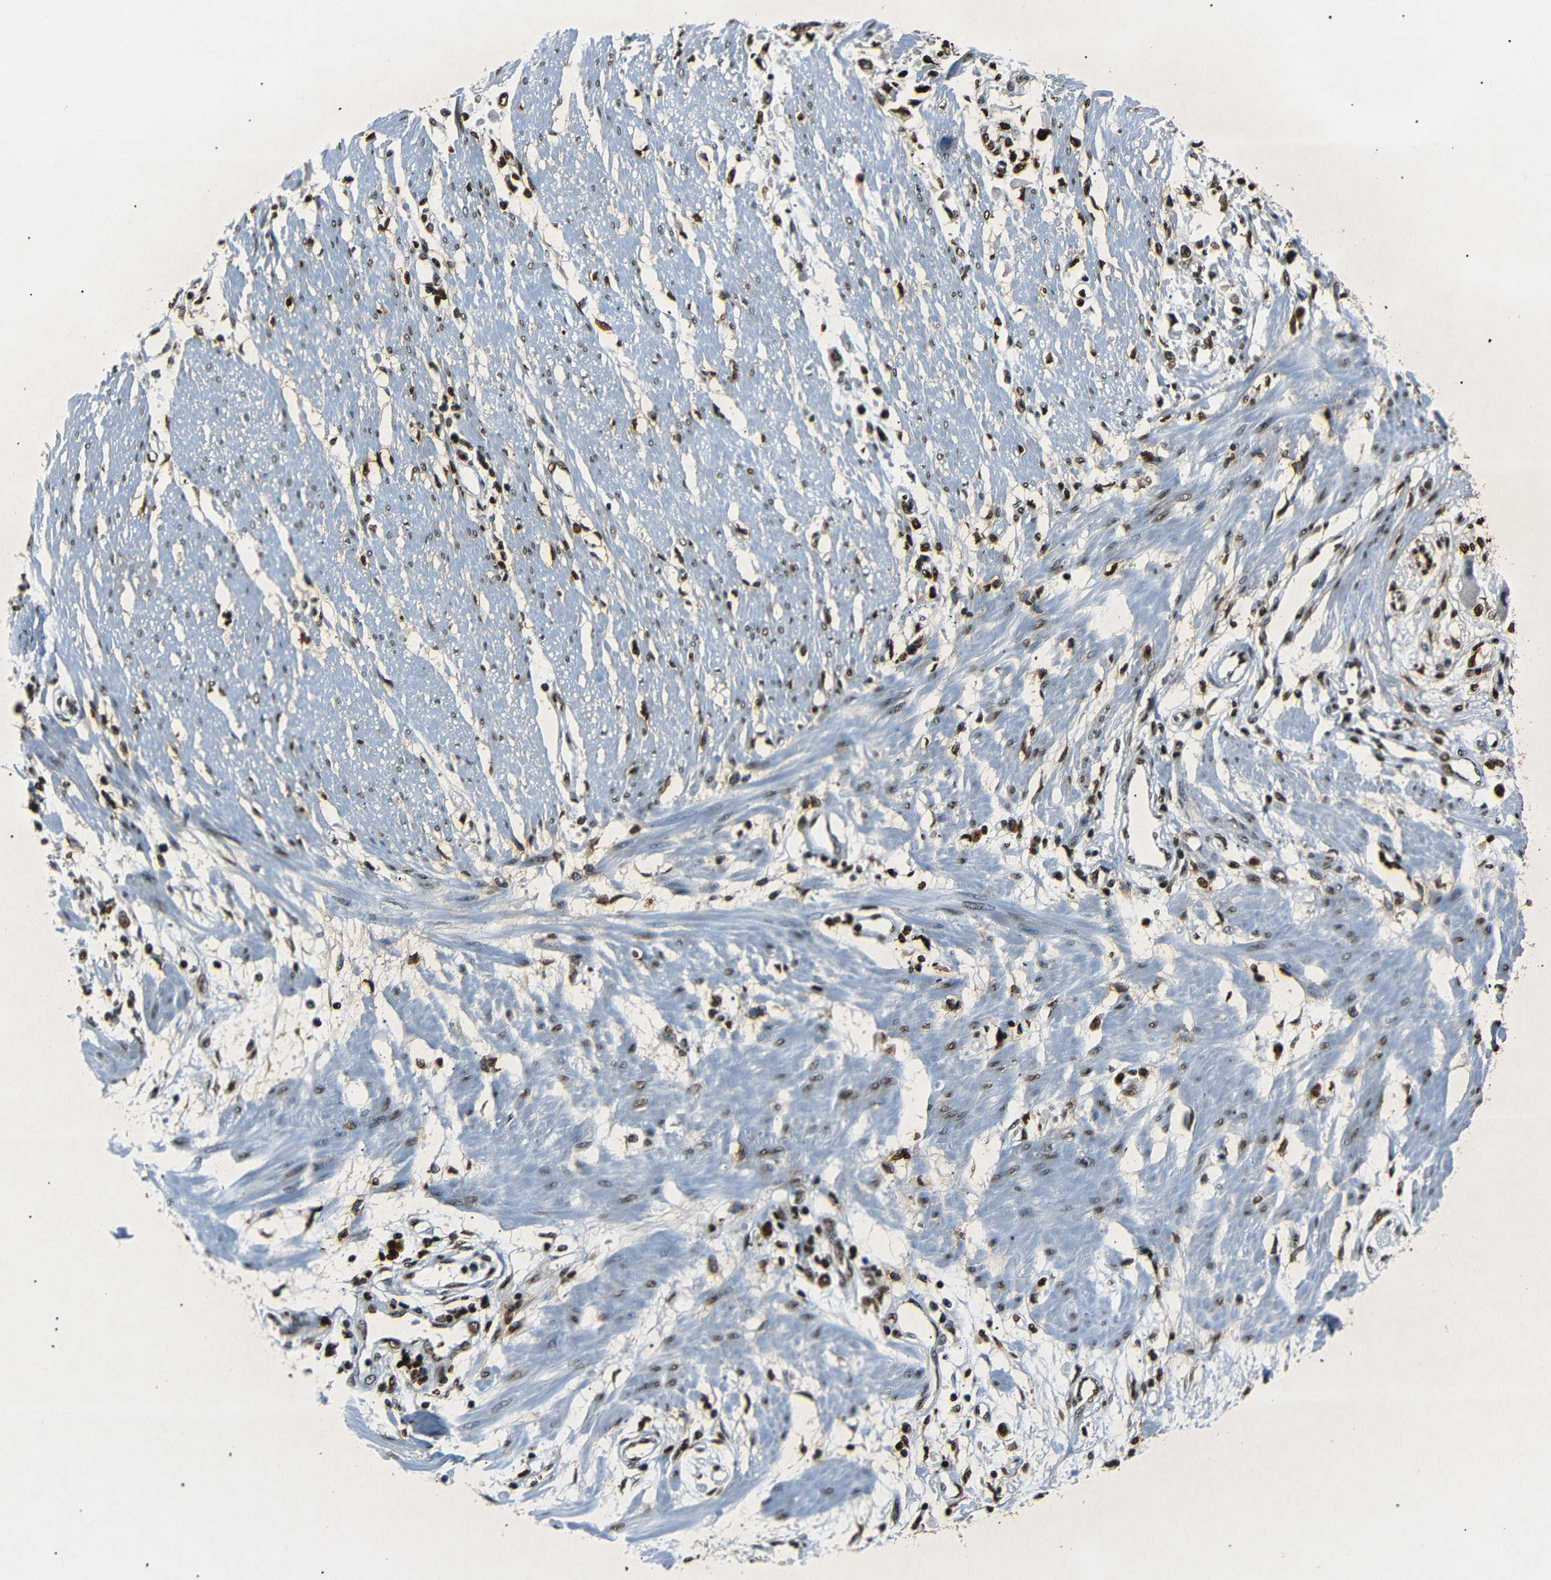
{"staining": {"intensity": "strong", "quantity": ">75%", "location": "nuclear"}, "tissue": "stomach cancer", "cell_type": "Tumor cells", "image_type": "cancer", "snomed": [{"axis": "morphology", "description": "Adenocarcinoma, NOS"}, {"axis": "topography", "description": "Stomach"}], "caption": "The immunohistochemical stain labels strong nuclear positivity in tumor cells of stomach cancer (adenocarcinoma) tissue. (IHC, brightfield microscopy, high magnification).", "gene": "HMGN1", "patient": {"sex": "female", "age": 59}}